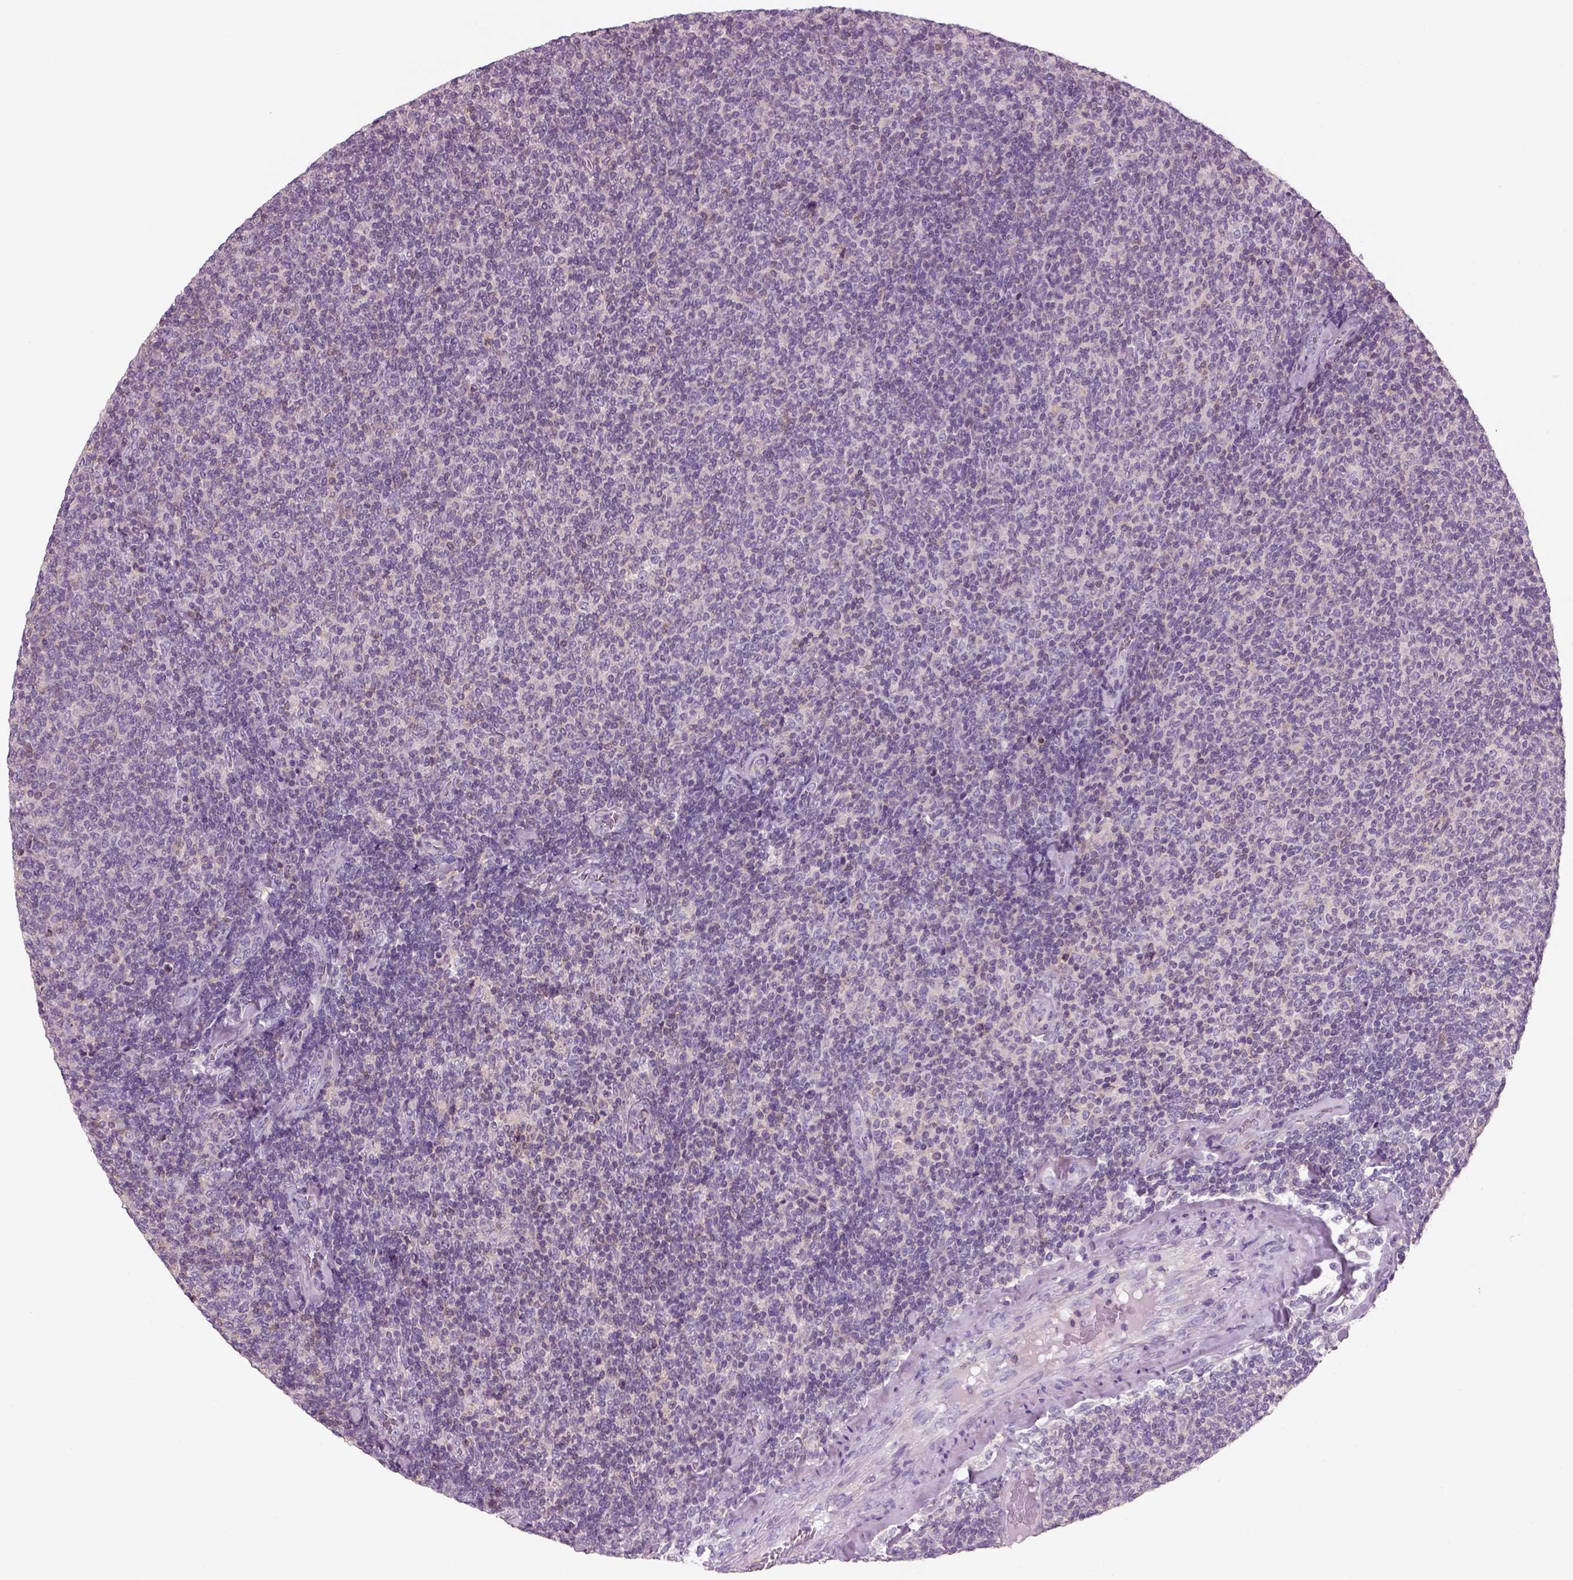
{"staining": {"intensity": "negative", "quantity": "none", "location": "none"}, "tissue": "lymphoma", "cell_type": "Tumor cells", "image_type": "cancer", "snomed": [{"axis": "morphology", "description": "Malignant lymphoma, non-Hodgkin's type, Low grade"}, {"axis": "topography", "description": "Lymph node"}], "caption": "IHC photomicrograph of human malignant lymphoma, non-Hodgkin's type (low-grade) stained for a protein (brown), which displays no staining in tumor cells.", "gene": "SLC1A7", "patient": {"sex": "male", "age": 52}}